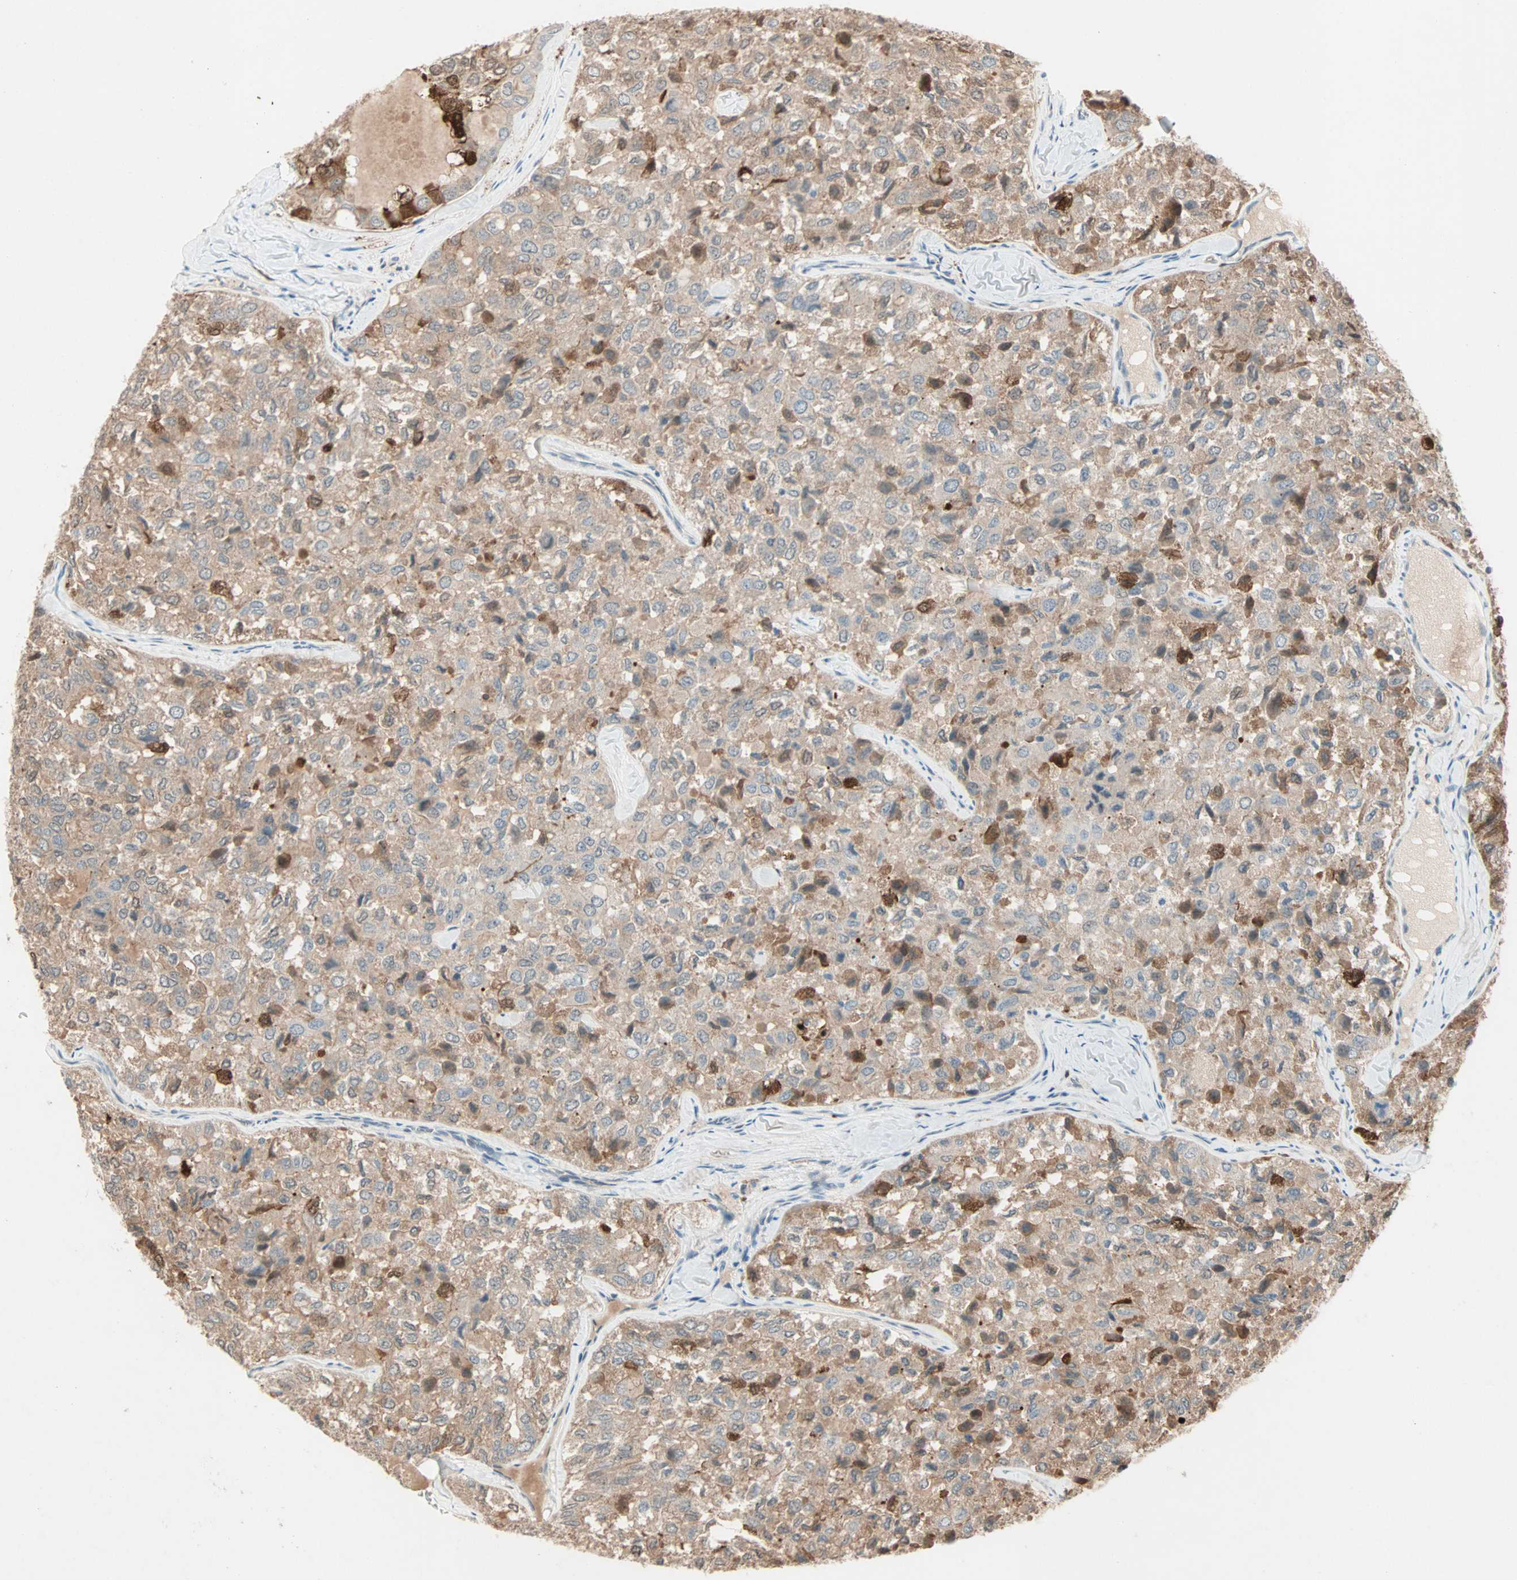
{"staining": {"intensity": "moderate", "quantity": ">75%", "location": "cytoplasmic/membranous"}, "tissue": "thyroid cancer", "cell_type": "Tumor cells", "image_type": "cancer", "snomed": [{"axis": "morphology", "description": "Follicular adenoma carcinoma, NOS"}, {"axis": "topography", "description": "Thyroid gland"}], "caption": "The immunohistochemical stain shows moderate cytoplasmic/membranous positivity in tumor cells of follicular adenoma carcinoma (thyroid) tissue.", "gene": "RTL6", "patient": {"sex": "male", "age": 75}}